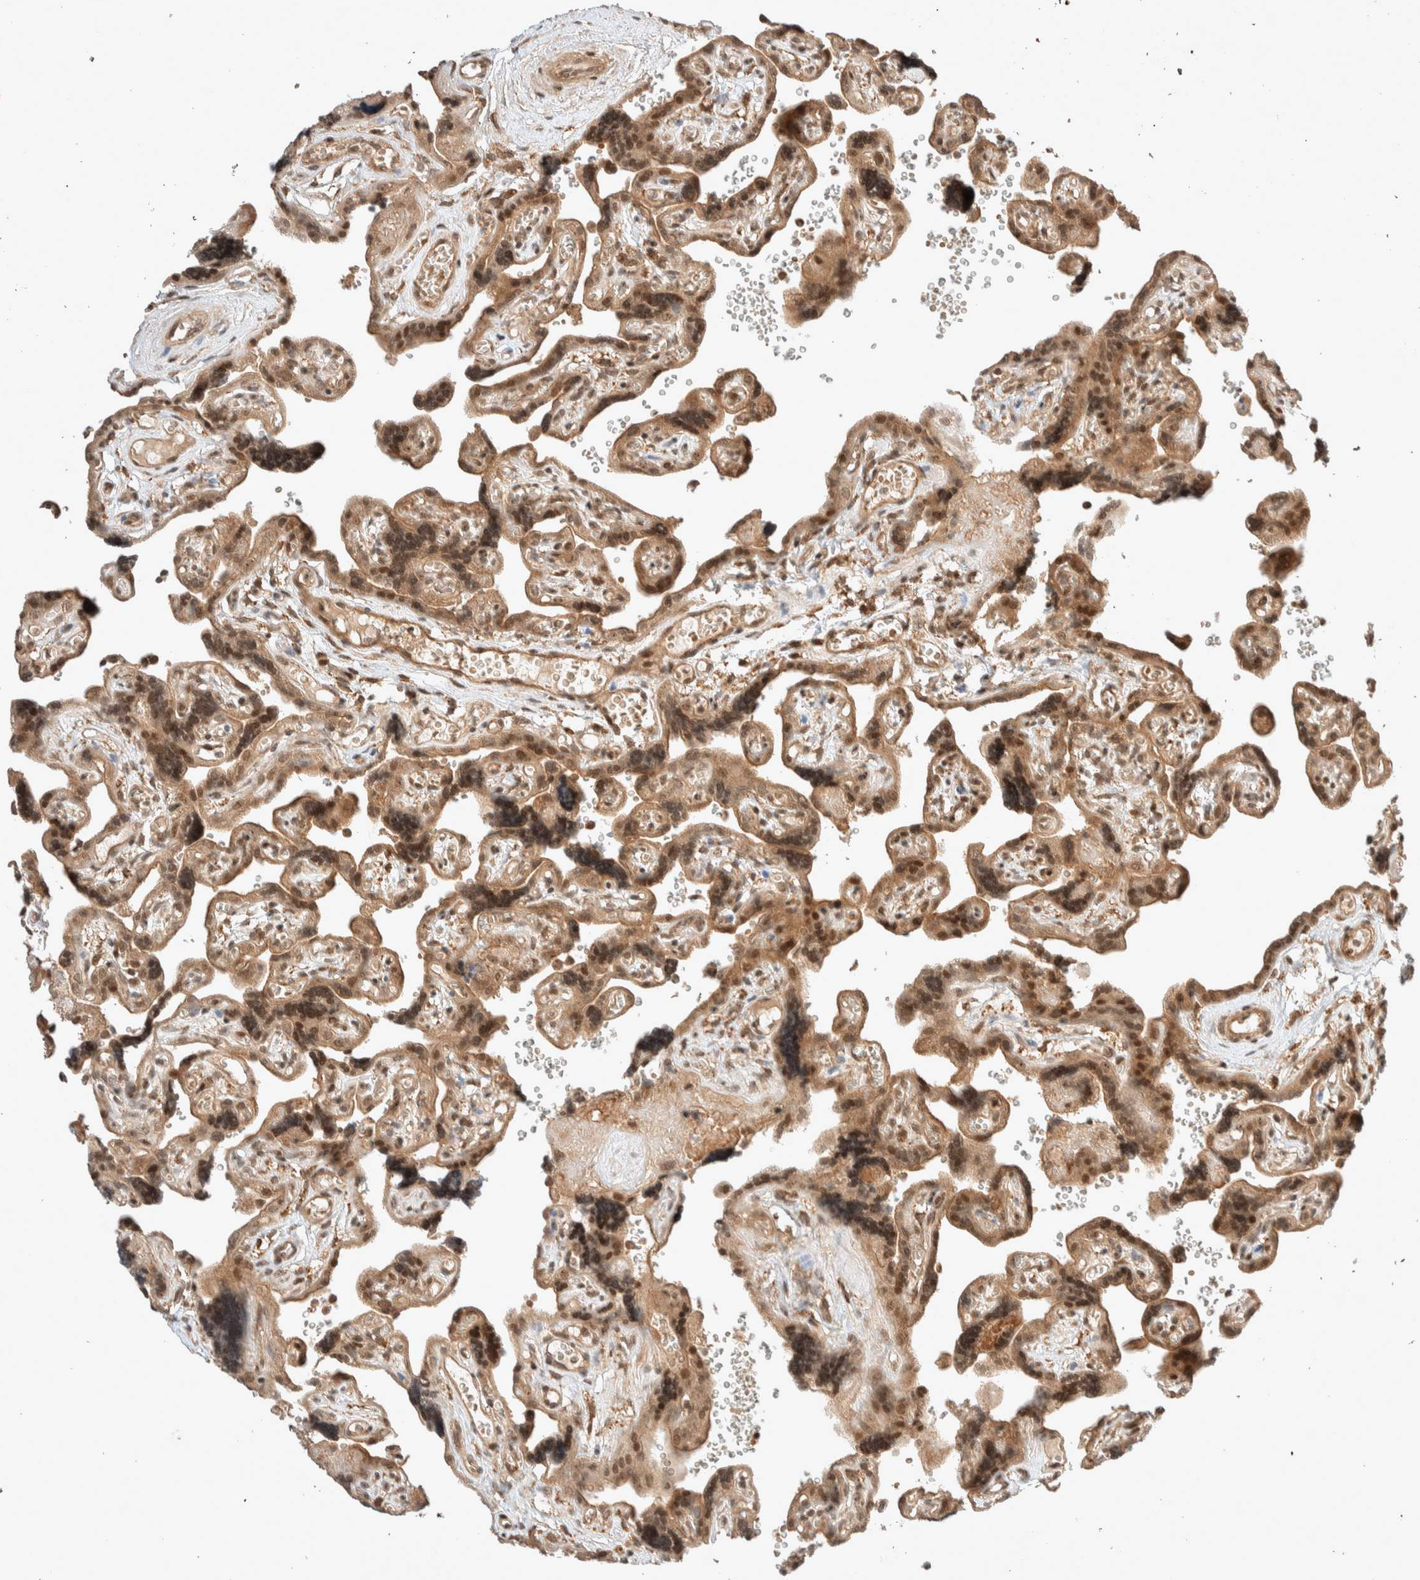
{"staining": {"intensity": "strong", "quantity": ">75%", "location": "cytoplasmic/membranous,nuclear"}, "tissue": "placenta", "cell_type": "Trophoblastic cells", "image_type": "normal", "snomed": [{"axis": "morphology", "description": "Normal tissue, NOS"}, {"axis": "topography", "description": "Placenta"}], "caption": "Immunohistochemistry (IHC) photomicrograph of normal placenta: placenta stained using immunohistochemistry exhibits high levels of strong protein expression localized specifically in the cytoplasmic/membranous,nuclear of trophoblastic cells, appearing as a cytoplasmic/membranous,nuclear brown color.", "gene": "THRA", "patient": {"sex": "female", "age": 30}}